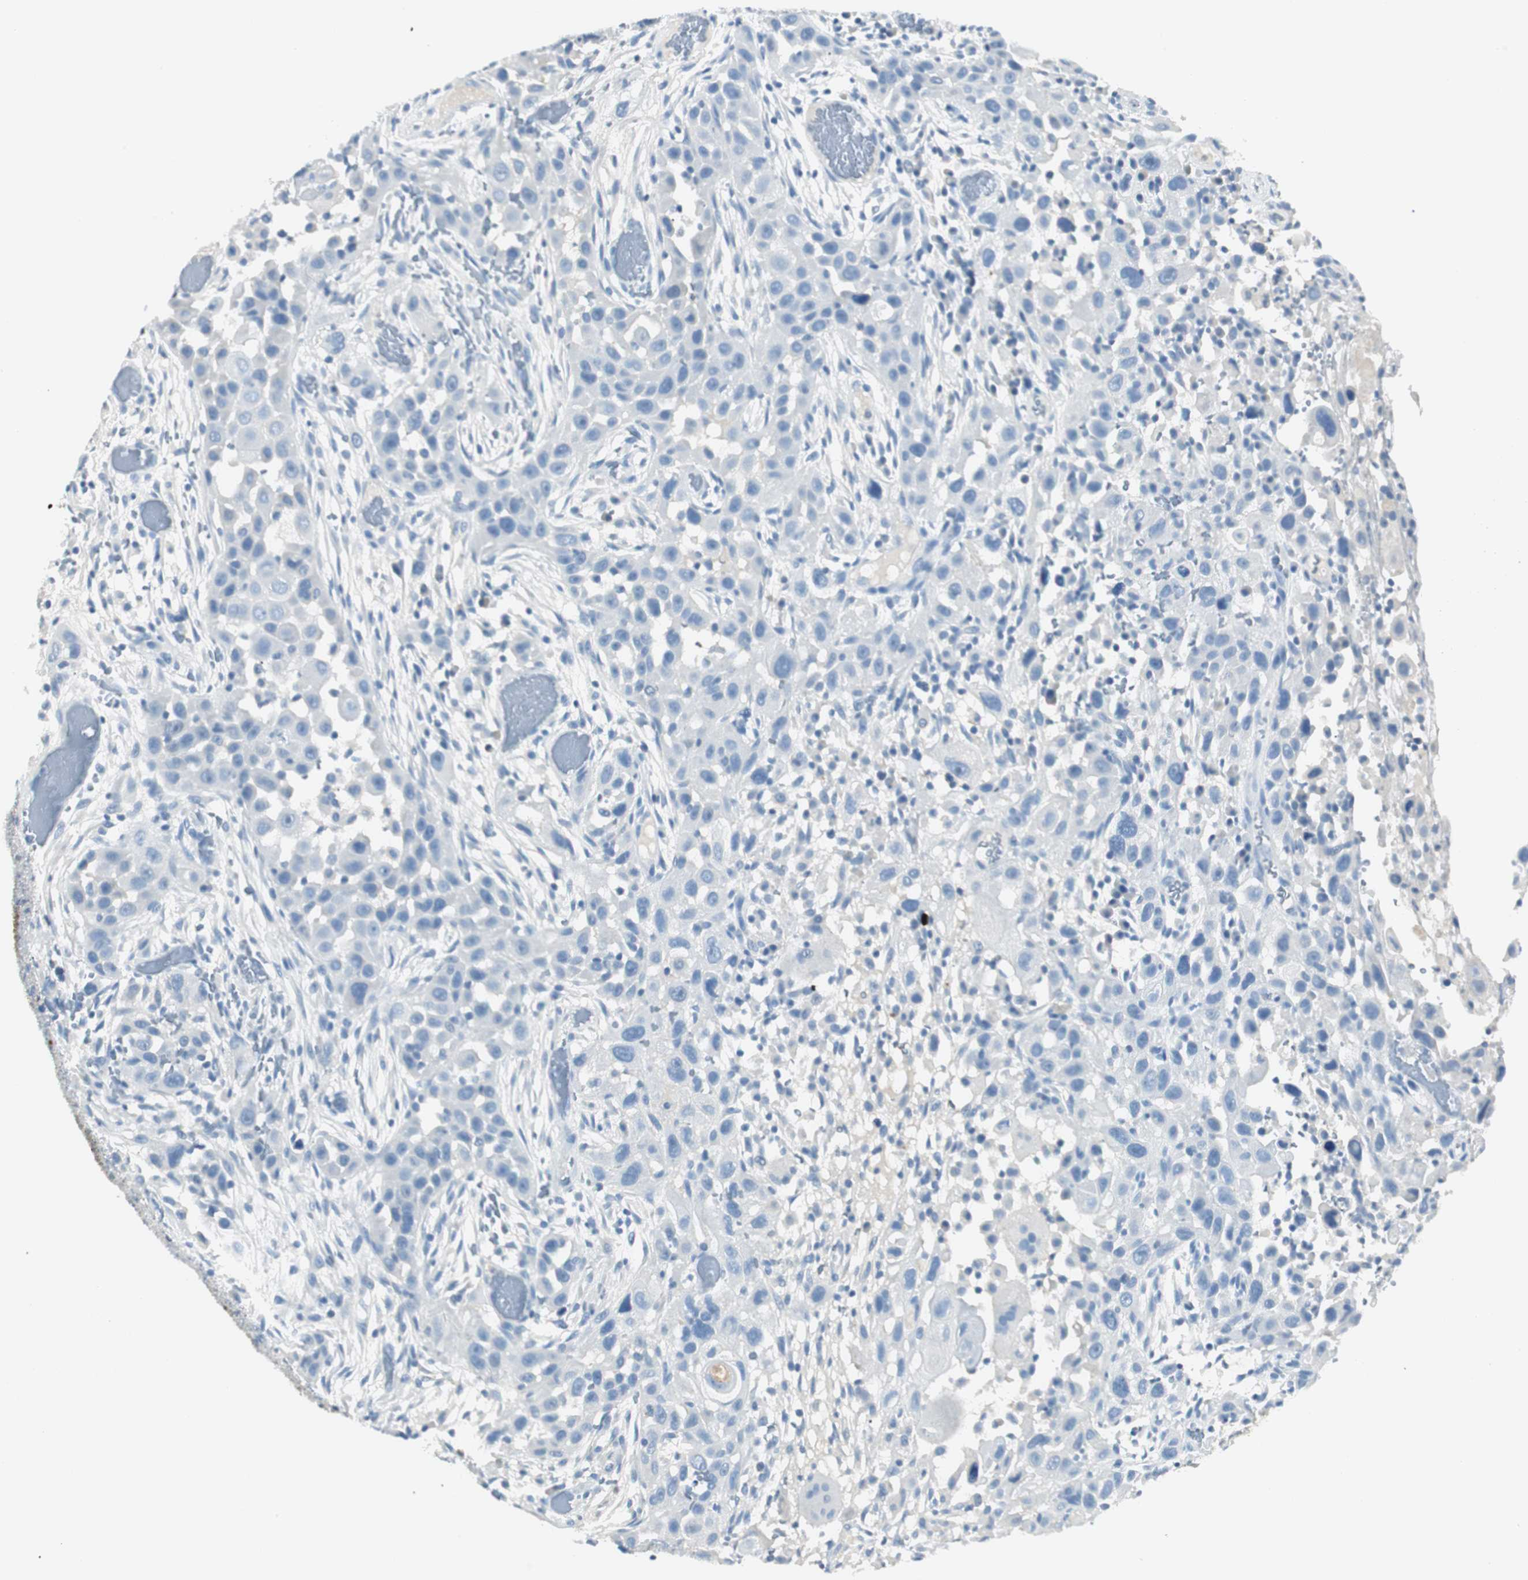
{"staining": {"intensity": "negative", "quantity": "none", "location": "none"}, "tissue": "head and neck cancer", "cell_type": "Tumor cells", "image_type": "cancer", "snomed": [{"axis": "morphology", "description": "Carcinoma, NOS"}, {"axis": "topography", "description": "Head-Neck"}], "caption": "Carcinoma (head and neck) was stained to show a protein in brown. There is no significant expression in tumor cells.", "gene": "LRP2", "patient": {"sex": "male", "age": 87}}